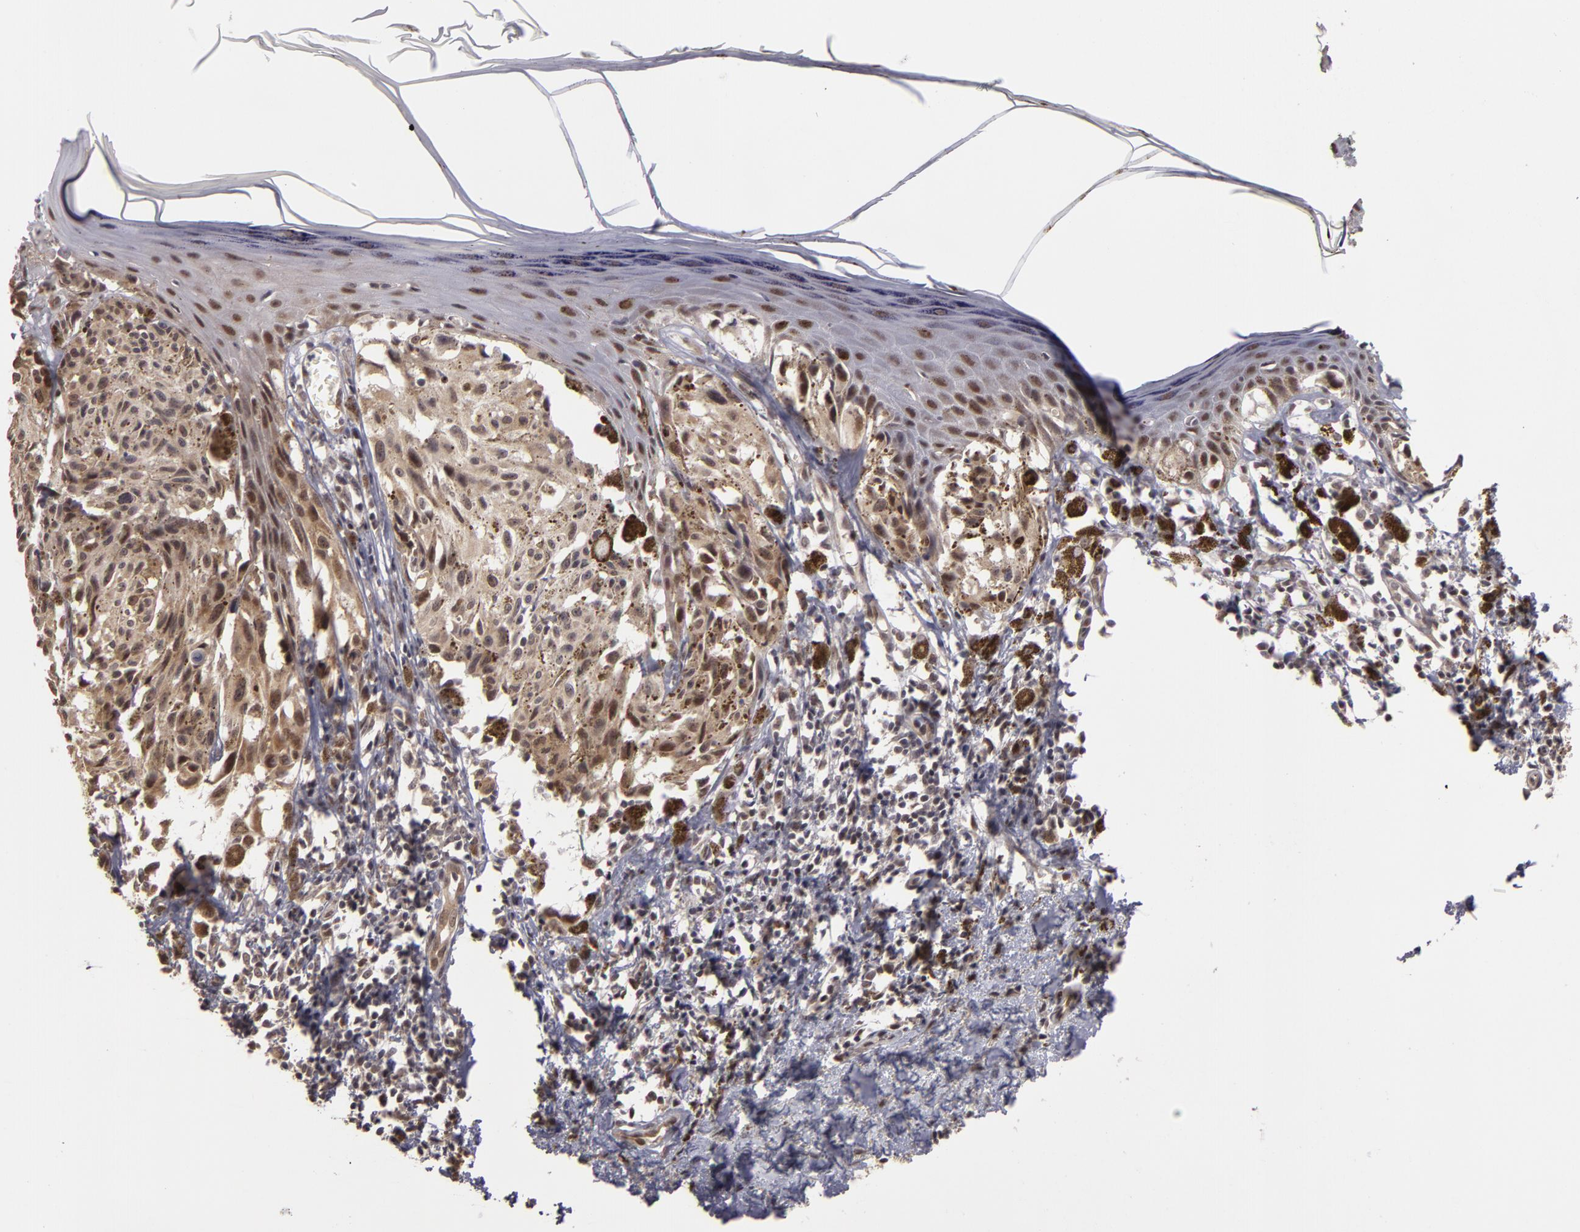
{"staining": {"intensity": "moderate", "quantity": "25%-75%", "location": "nuclear"}, "tissue": "melanoma", "cell_type": "Tumor cells", "image_type": "cancer", "snomed": [{"axis": "morphology", "description": "Malignant melanoma, NOS"}, {"axis": "topography", "description": "Skin"}], "caption": "Tumor cells show medium levels of moderate nuclear positivity in about 25%-75% of cells in melanoma.", "gene": "ZNF133", "patient": {"sex": "female", "age": 72}}